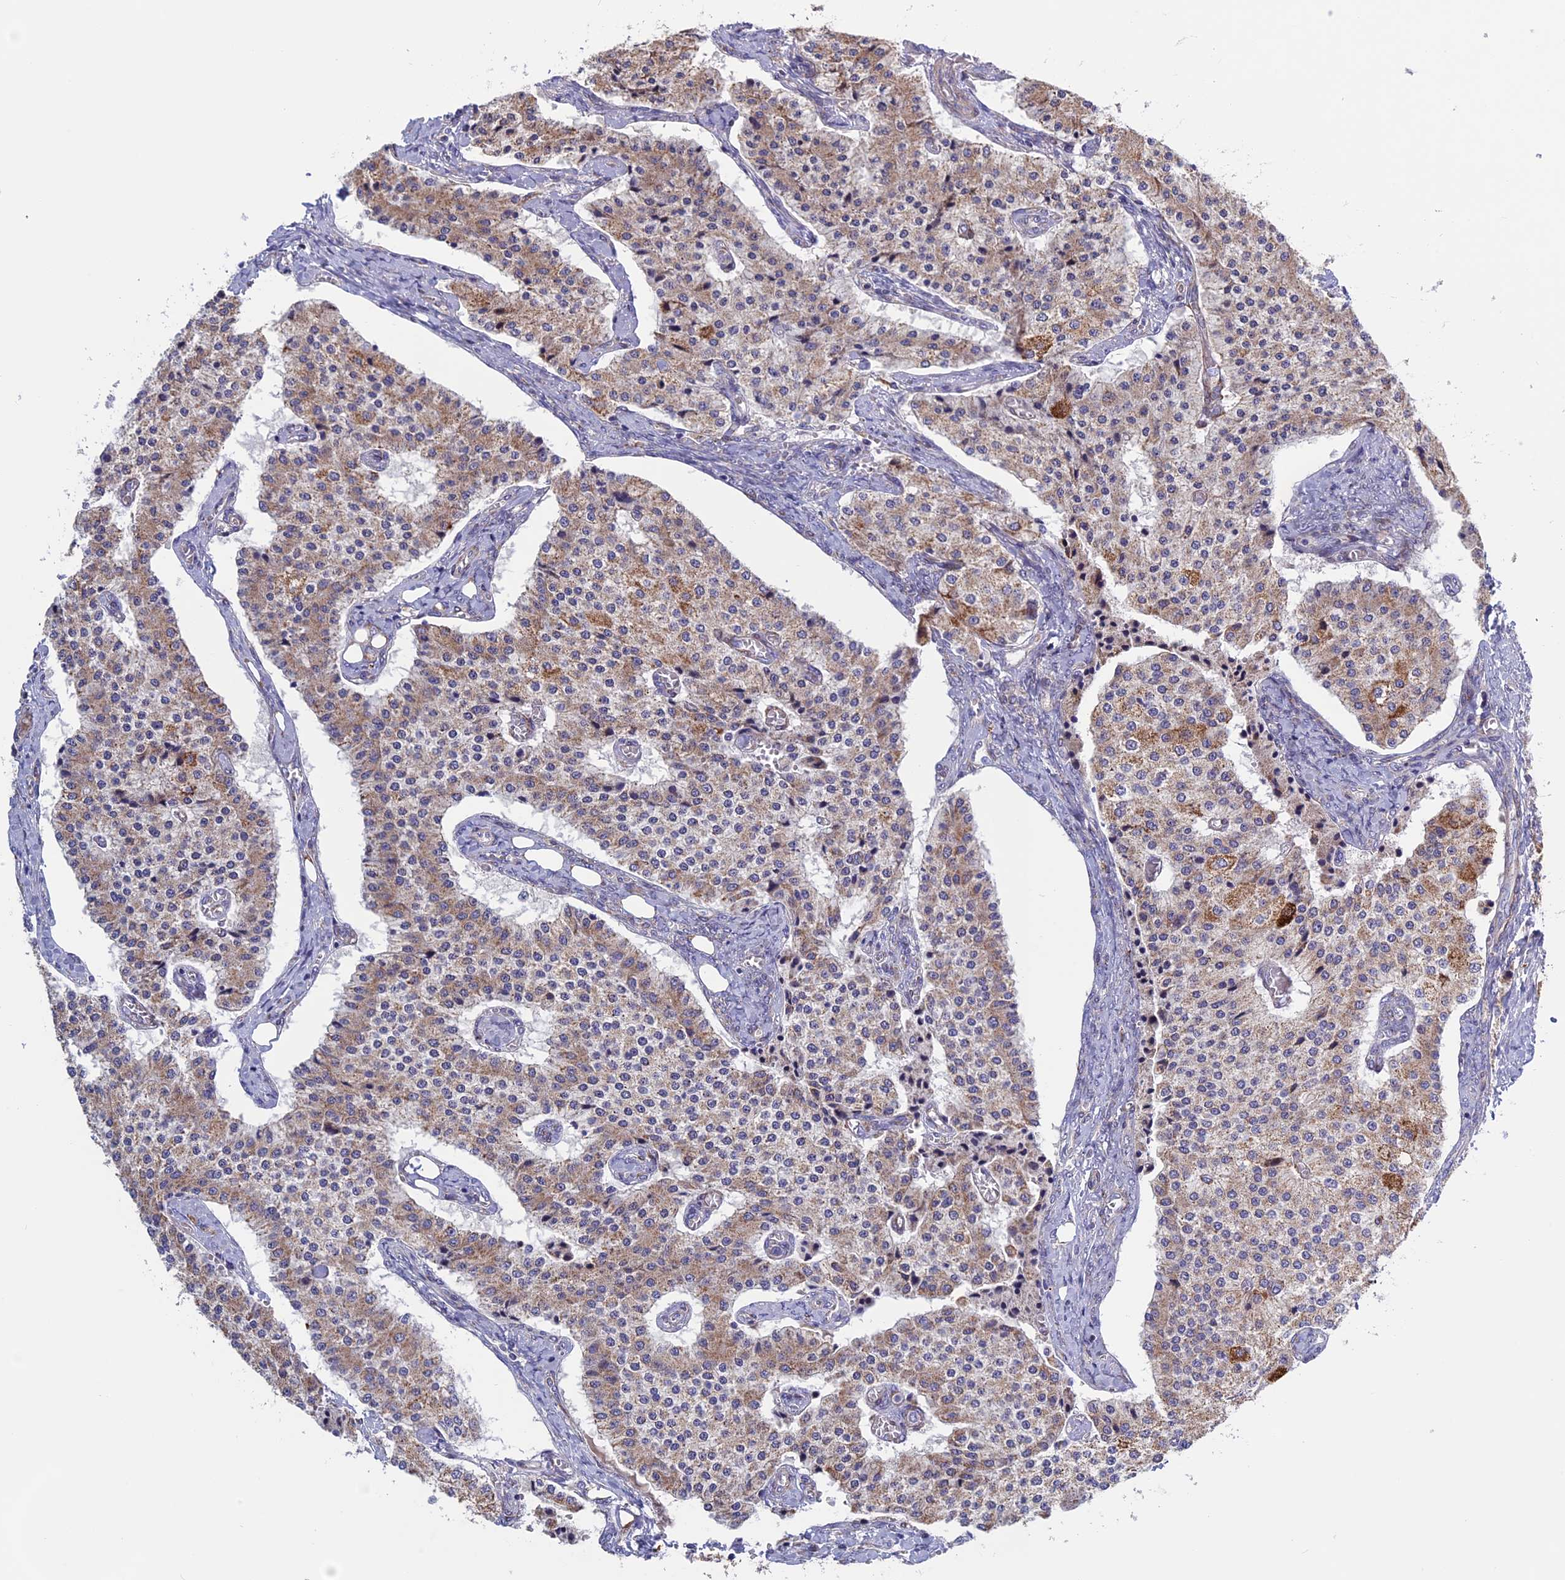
{"staining": {"intensity": "moderate", "quantity": ">75%", "location": "cytoplasmic/membranous"}, "tissue": "carcinoid", "cell_type": "Tumor cells", "image_type": "cancer", "snomed": [{"axis": "morphology", "description": "Carcinoid, malignant, NOS"}, {"axis": "topography", "description": "Colon"}], "caption": "Moderate cytoplasmic/membranous expression is seen in about >75% of tumor cells in carcinoid (malignant).", "gene": "ETFDH", "patient": {"sex": "female", "age": 52}}